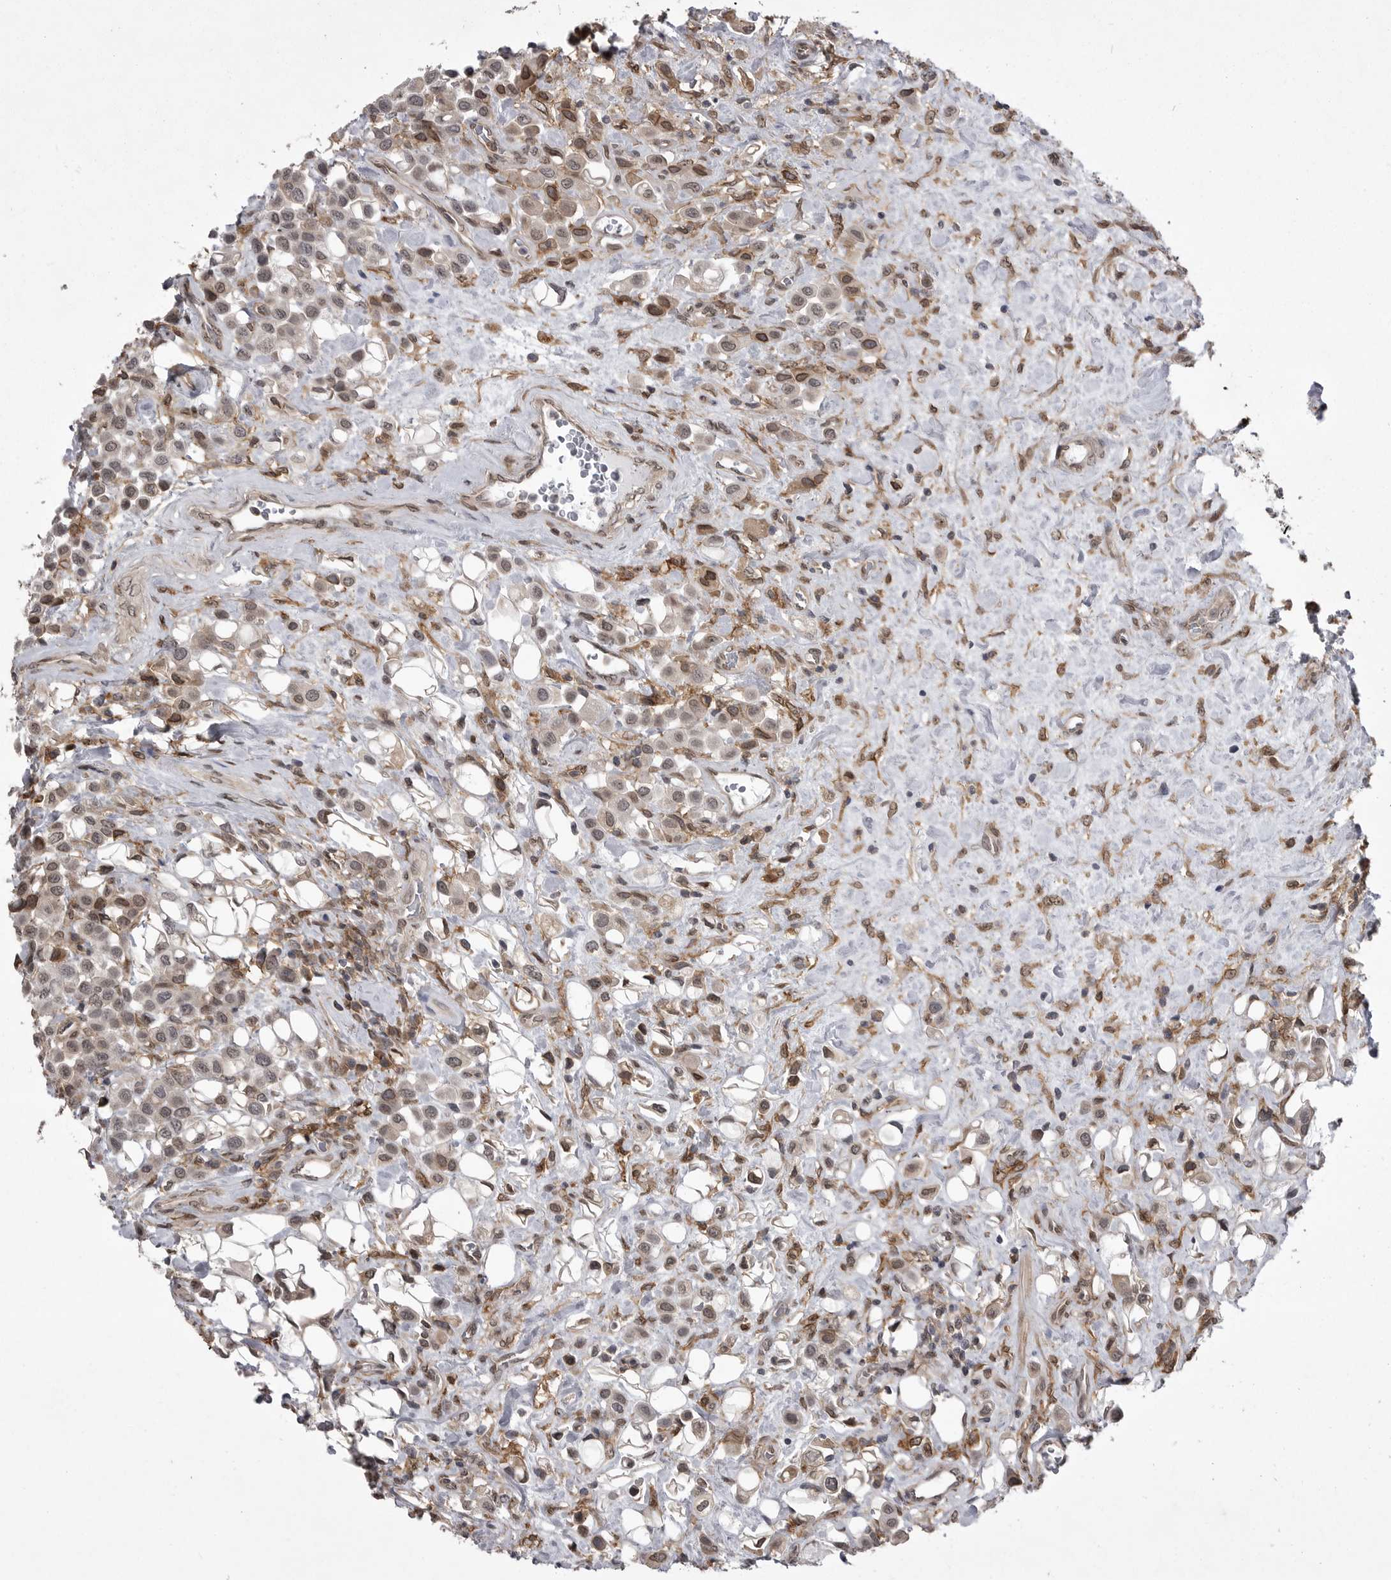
{"staining": {"intensity": "moderate", "quantity": "<25%", "location": "cytoplasmic/membranous"}, "tissue": "urothelial cancer", "cell_type": "Tumor cells", "image_type": "cancer", "snomed": [{"axis": "morphology", "description": "Urothelial carcinoma, High grade"}, {"axis": "topography", "description": "Urinary bladder"}], "caption": "Protein expression analysis of human urothelial cancer reveals moderate cytoplasmic/membranous staining in about <25% of tumor cells.", "gene": "ABL1", "patient": {"sex": "male", "age": 50}}